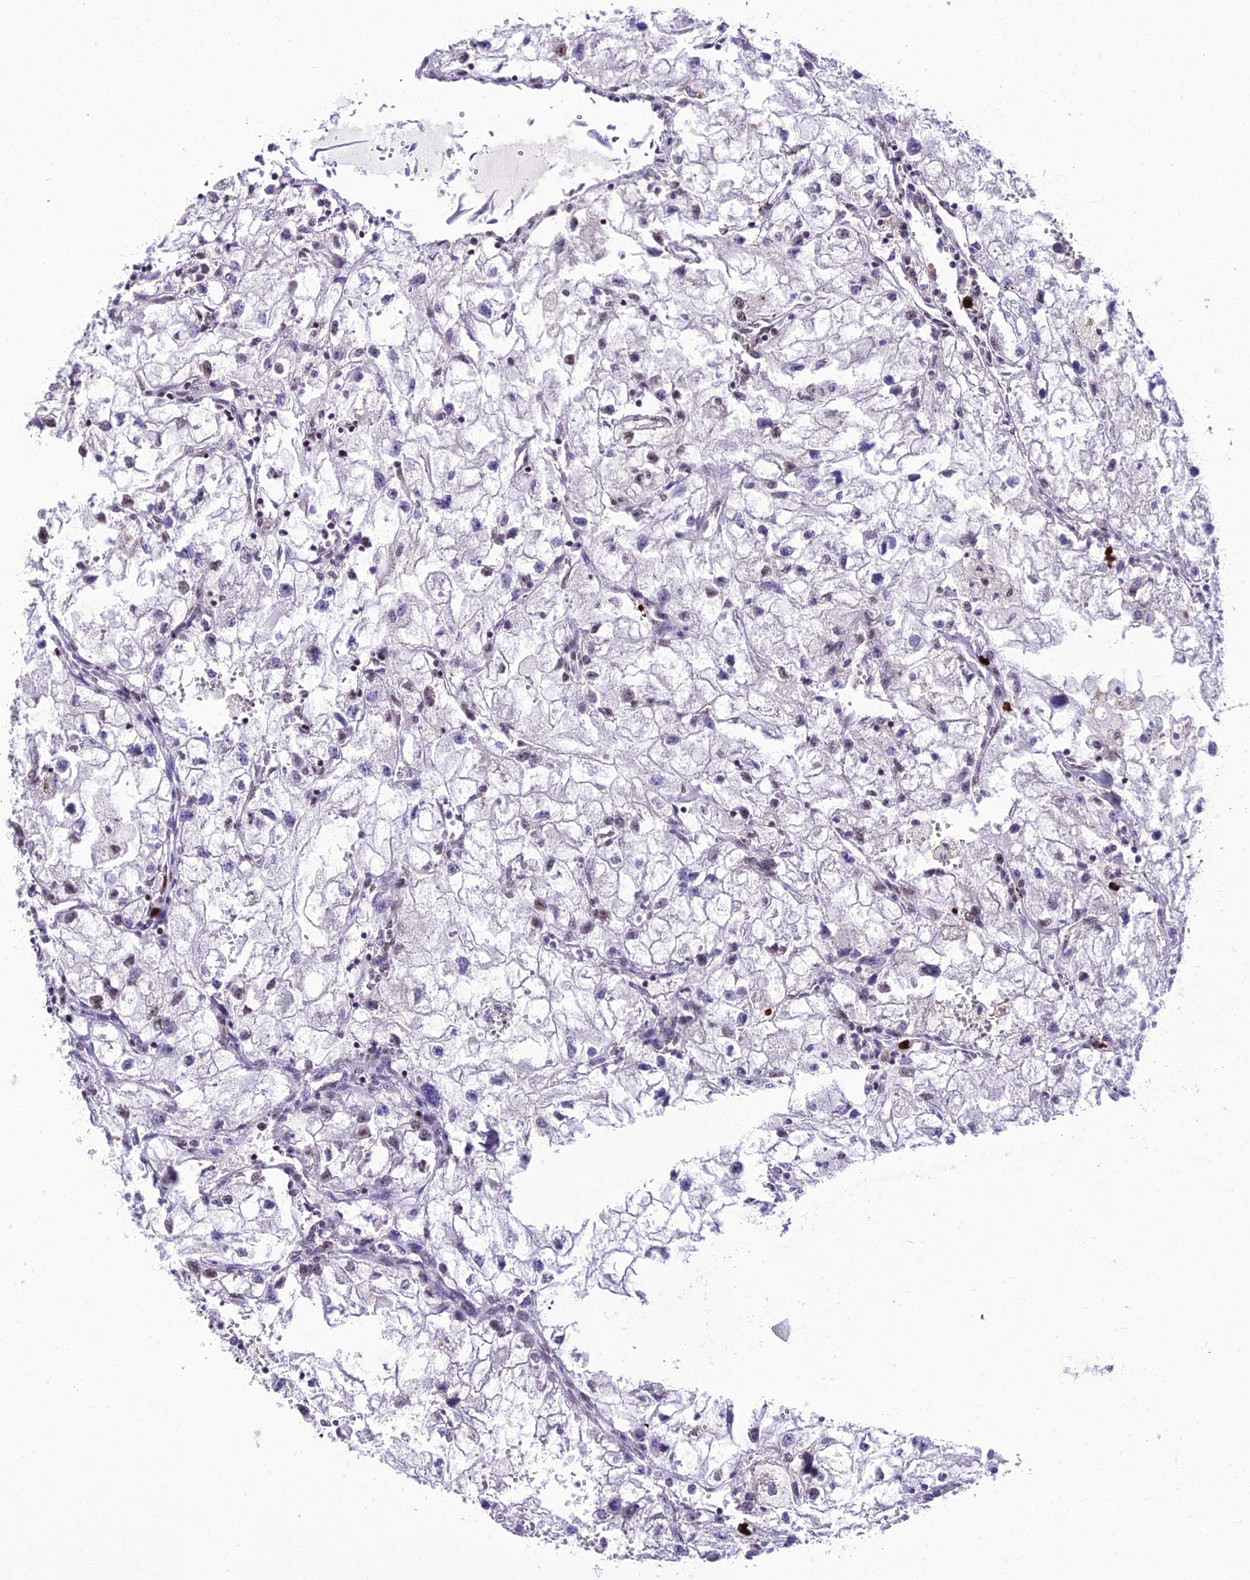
{"staining": {"intensity": "moderate", "quantity": "<25%", "location": "nuclear"}, "tissue": "renal cancer", "cell_type": "Tumor cells", "image_type": "cancer", "snomed": [{"axis": "morphology", "description": "Adenocarcinoma, NOS"}, {"axis": "topography", "description": "Kidney"}], "caption": "Brown immunohistochemical staining in human renal adenocarcinoma displays moderate nuclear expression in about <25% of tumor cells.", "gene": "SH3RF3", "patient": {"sex": "female", "age": 70}}